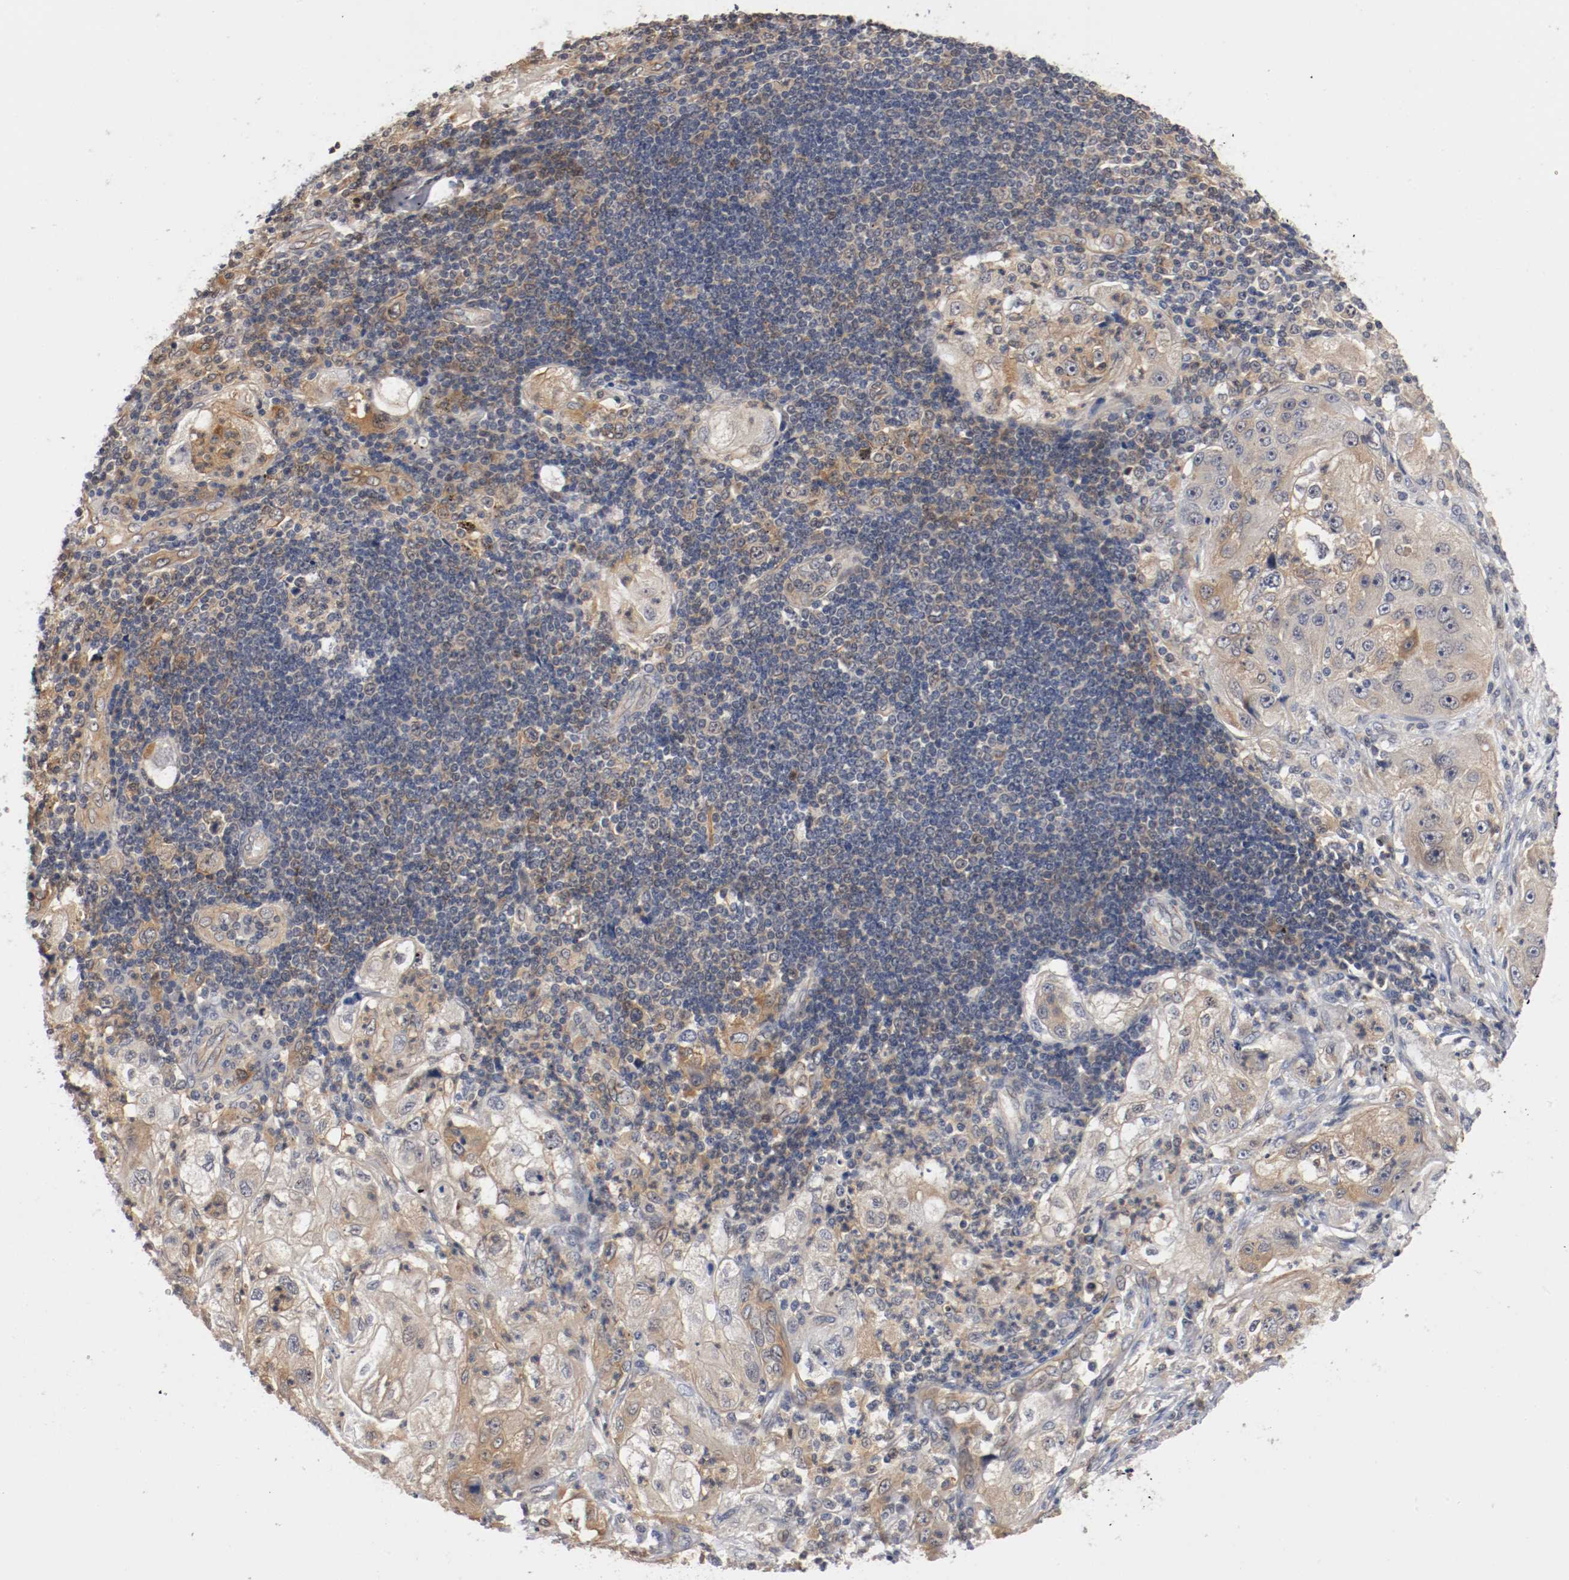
{"staining": {"intensity": "weak", "quantity": "25%-75%", "location": "cytoplasmic/membranous"}, "tissue": "lung cancer", "cell_type": "Tumor cells", "image_type": "cancer", "snomed": [{"axis": "morphology", "description": "Inflammation, NOS"}, {"axis": "morphology", "description": "Squamous cell carcinoma, NOS"}, {"axis": "topography", "description": "Lymph node"}, {"axis": "topography", "description": "Soft tissue"}, {"axis": "topography", "description": "Lung"}], "caption": "DAB immunohistochemical staining of human squamous cell carcinoma (lung) reveals weak cytoplasmic/membranous protein expression in about 25%-75% of tumor cells.", "gene": "RBM23", "patient": {"sex": "male", "age": 66}}